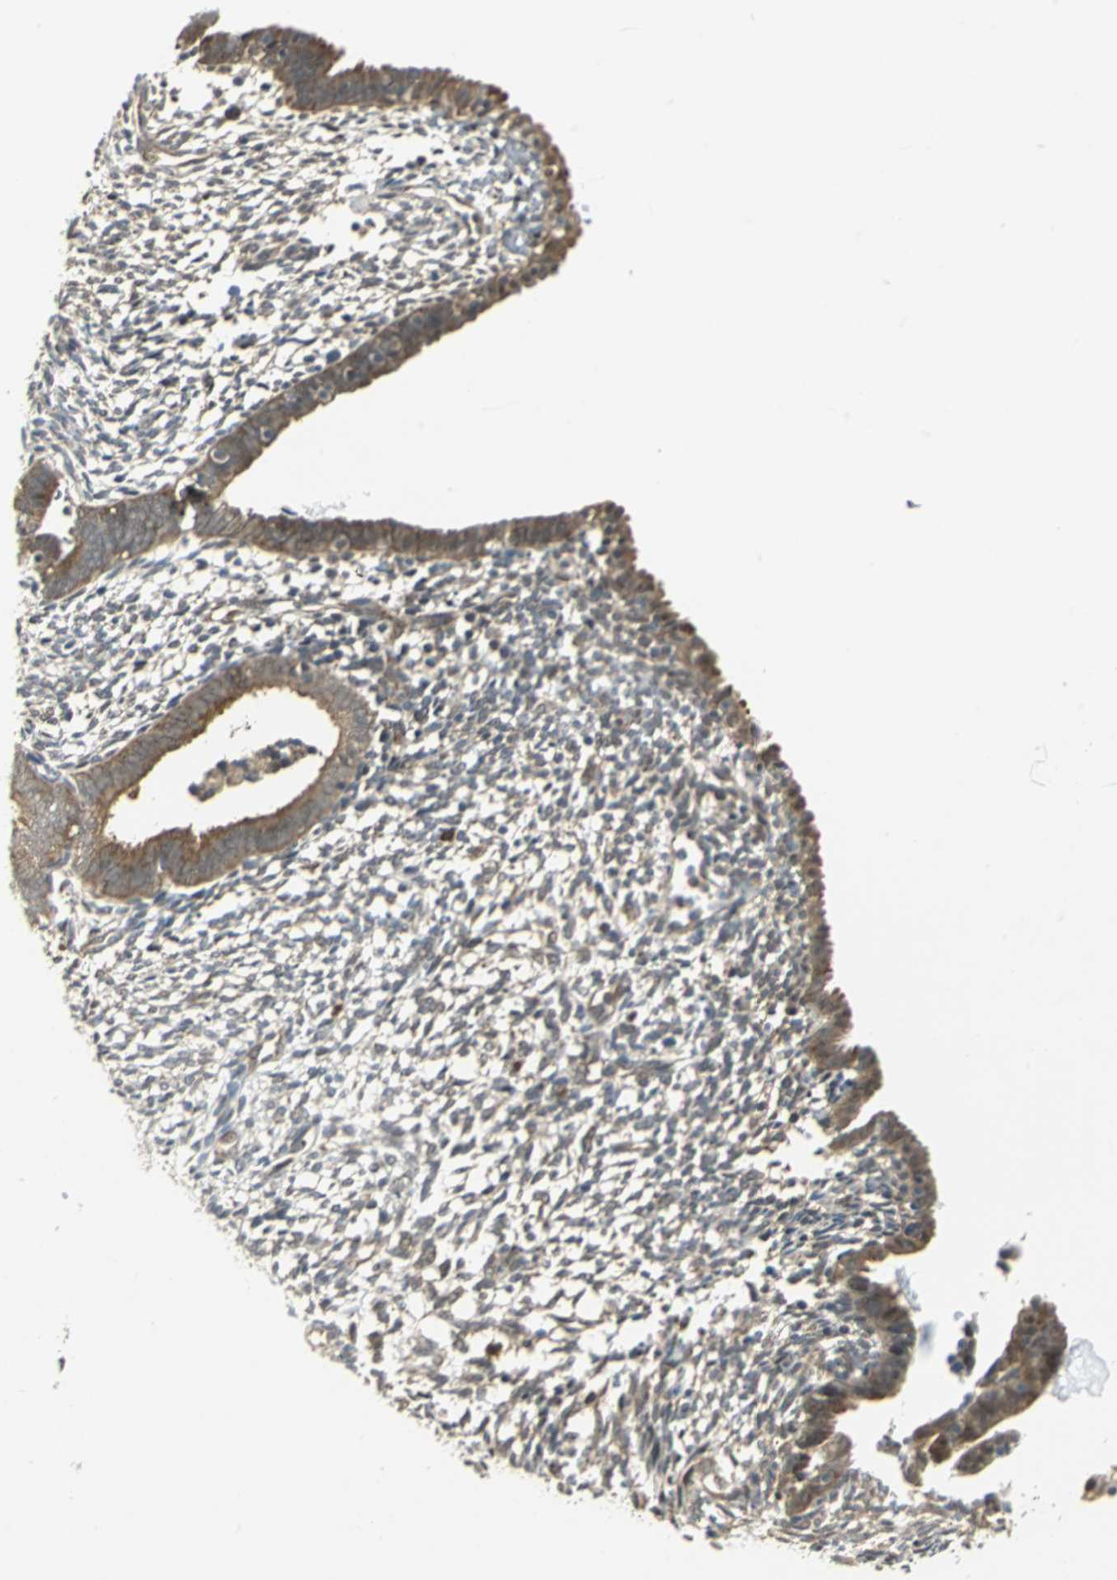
{"staining": {"intensity": "moderate", "quantity": "25%-75%", "location": "cytoplasmic/membranous,nuclear"}, "tissue": "endometrium", "cell_type": "Cells in endometrial stroma", "image_type": "normal", "snomed": [{"axis": "morphology", "description": "Normal tissue, NOS"}, {"axis": "morphology", "description": "Atrophy, NOS"}, {"axis": "topography", "description": "Uterus"}, {"axis": "topography", "description": "Endometrium"}], "caption": "Immunohistochemistry (IHC) photomicrograph of benign human endometrium stained for a protein (brown), which shows medium levels of moderate cytoplasmic/membranous,nuclear staining in about 25%-75% of cells in endometrial stroma.", "gene": "PSMC4", "patient": {"sex": "female", "age": 68}}